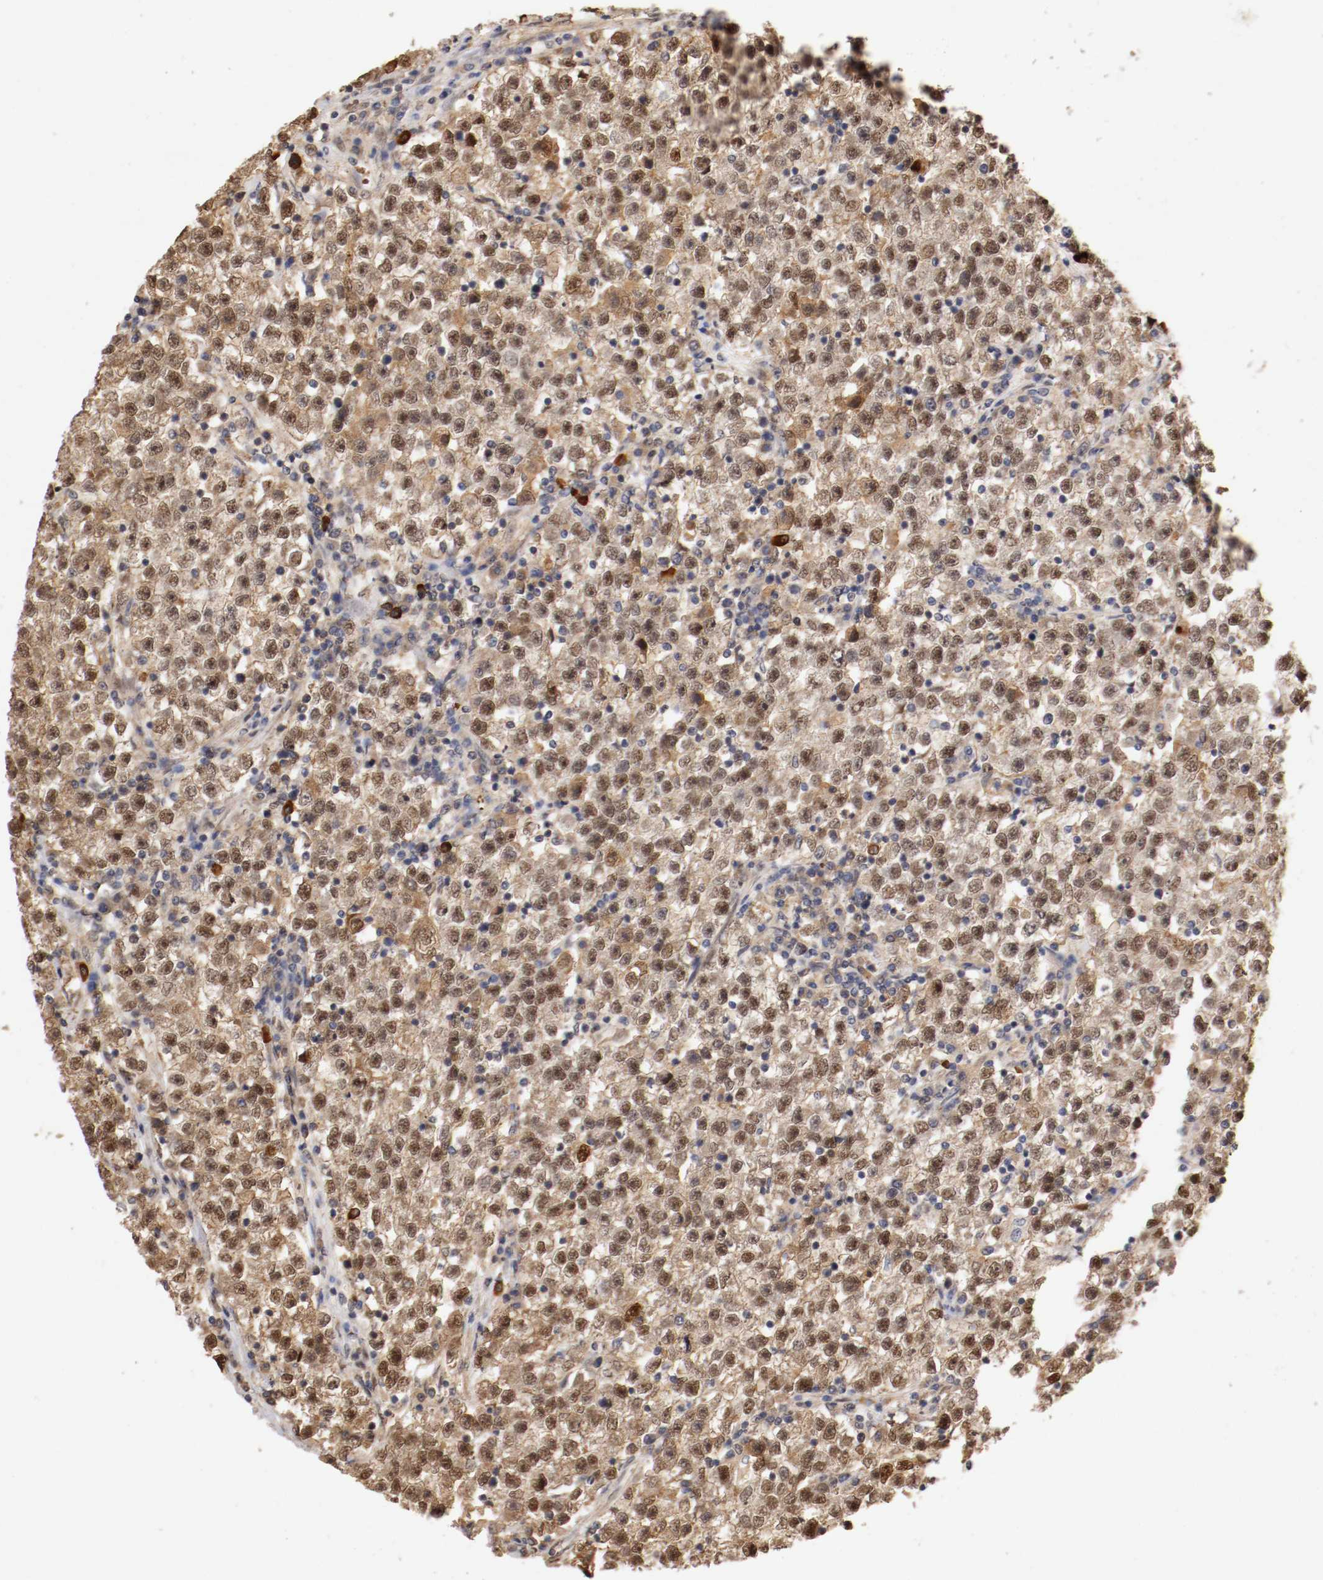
{"staining": {"intensity": "moderate", "quantity": ">75%", "location": "cytoplasmic/membranous,nuclear"}, "tissue": "testis cancer", "cell_type": "Tumor cells", "image_type": "cancer", "snomed": [{"axis": "morphology", "description": "Seminoma, NOS"}, {"axis": "topography", "description": "Testis"}], "caption": "Testis seminoma was stained to show a protein in brown. There is medium levels of moderate cytoplasmic/membranous and nuclear expression in approximately >75% of tumor cells. (brown staining indicates protein expression, while blue staining denotes nuclei).", "gene": "DNMT3B", "patient": {"sex": "male", "age": 22}}